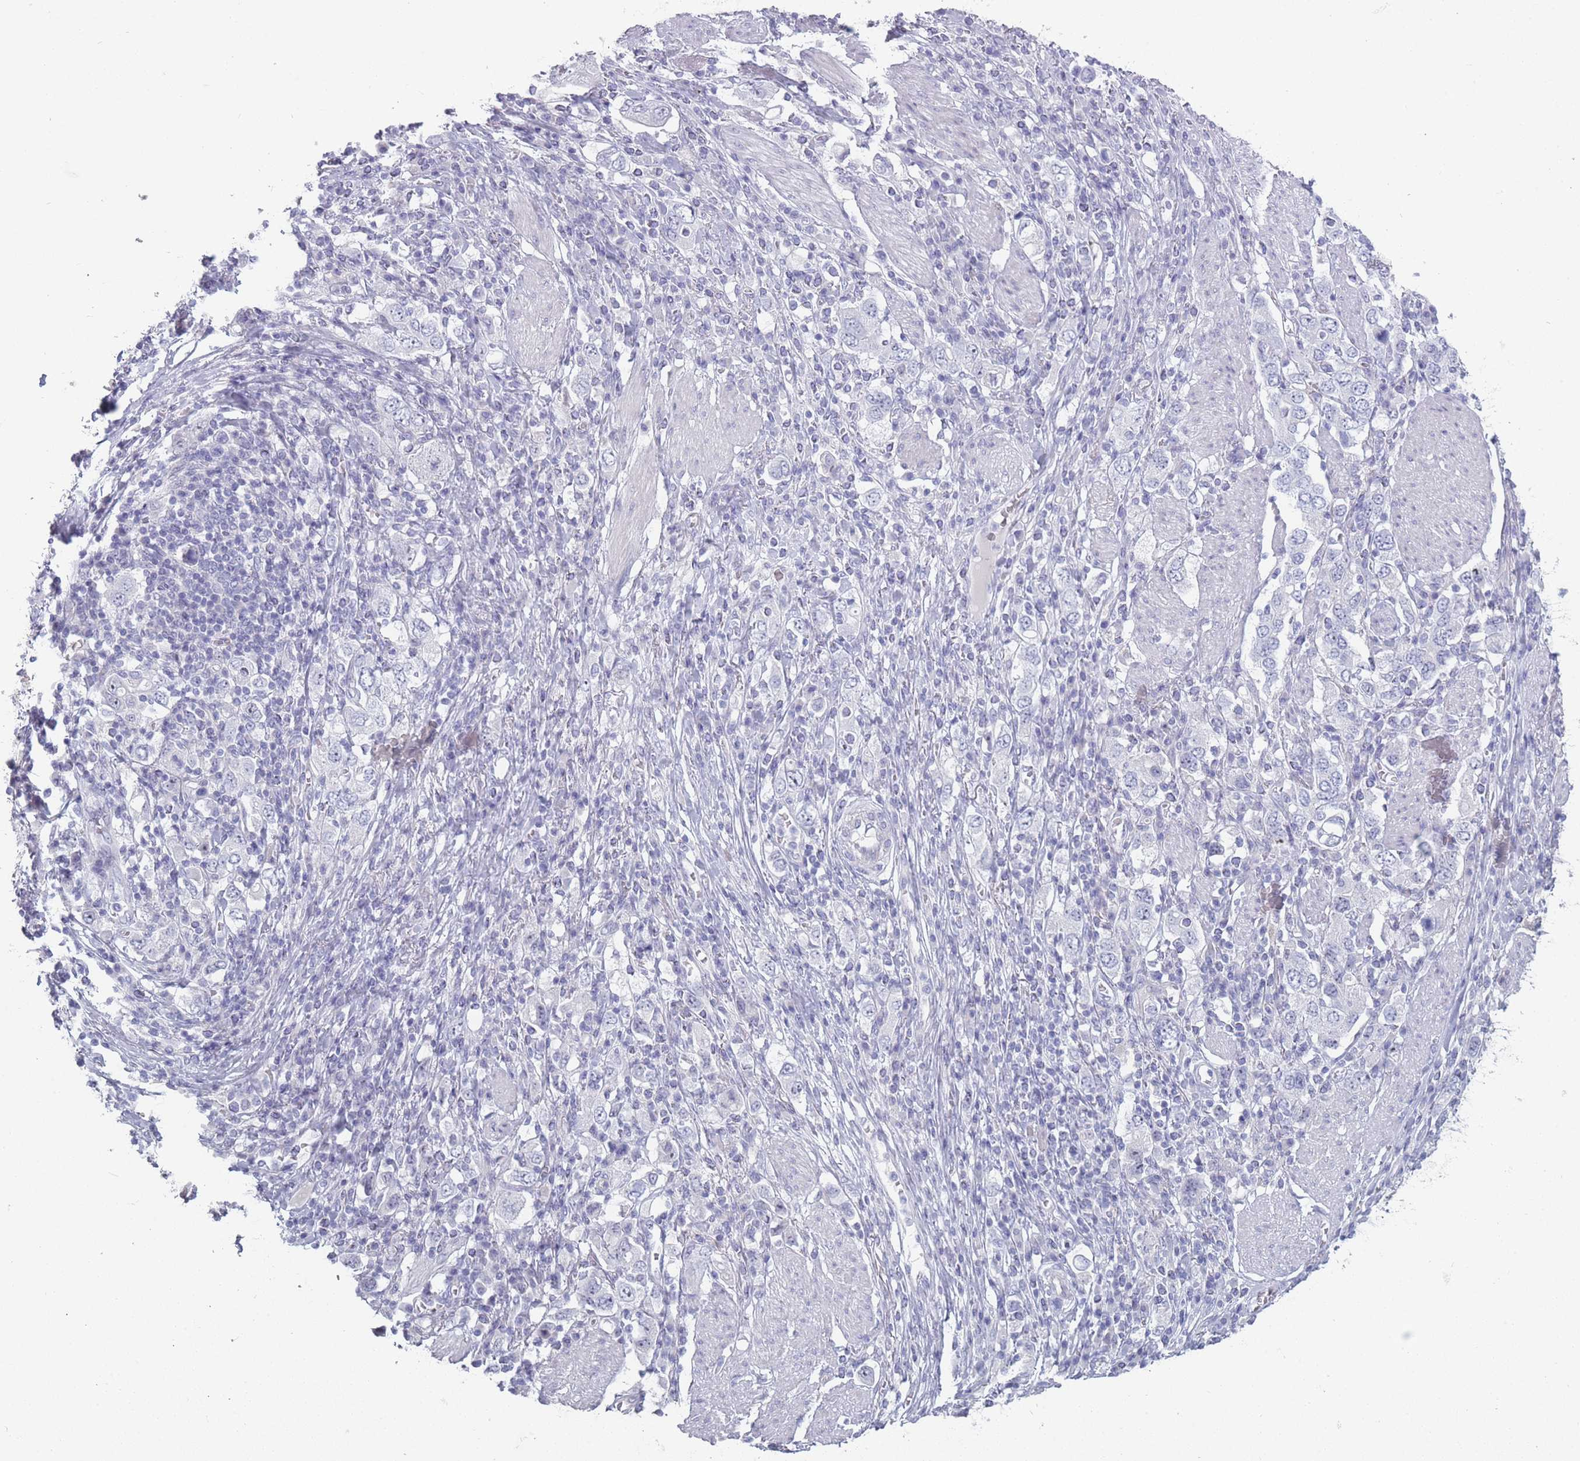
{"staining": {"intensity": "negative", "quantity": "none", "location": "none"}, "tissue": "stomach cancer", "cell_type": "Tumor cells", "image_type": "cancer", "snomed": [{"axis": "morphology", "description": "Adenocarcinoma, NOS"}, {"axis": "topography", "description": "Stomach, upper"}, {"axis": "topography", "description": "Stomach"}], "caption": "Tumor cells are negative for brown protein staining in stomach cancer (adenocarcinoma). (Stains: DAB immunohistochemistry (IHC) with hematoxylin counter stain, Microscopy: brightfield microscopy at high magnification).", "gene": "ROS1", "patient": {"sex": "male", "age": 62}}